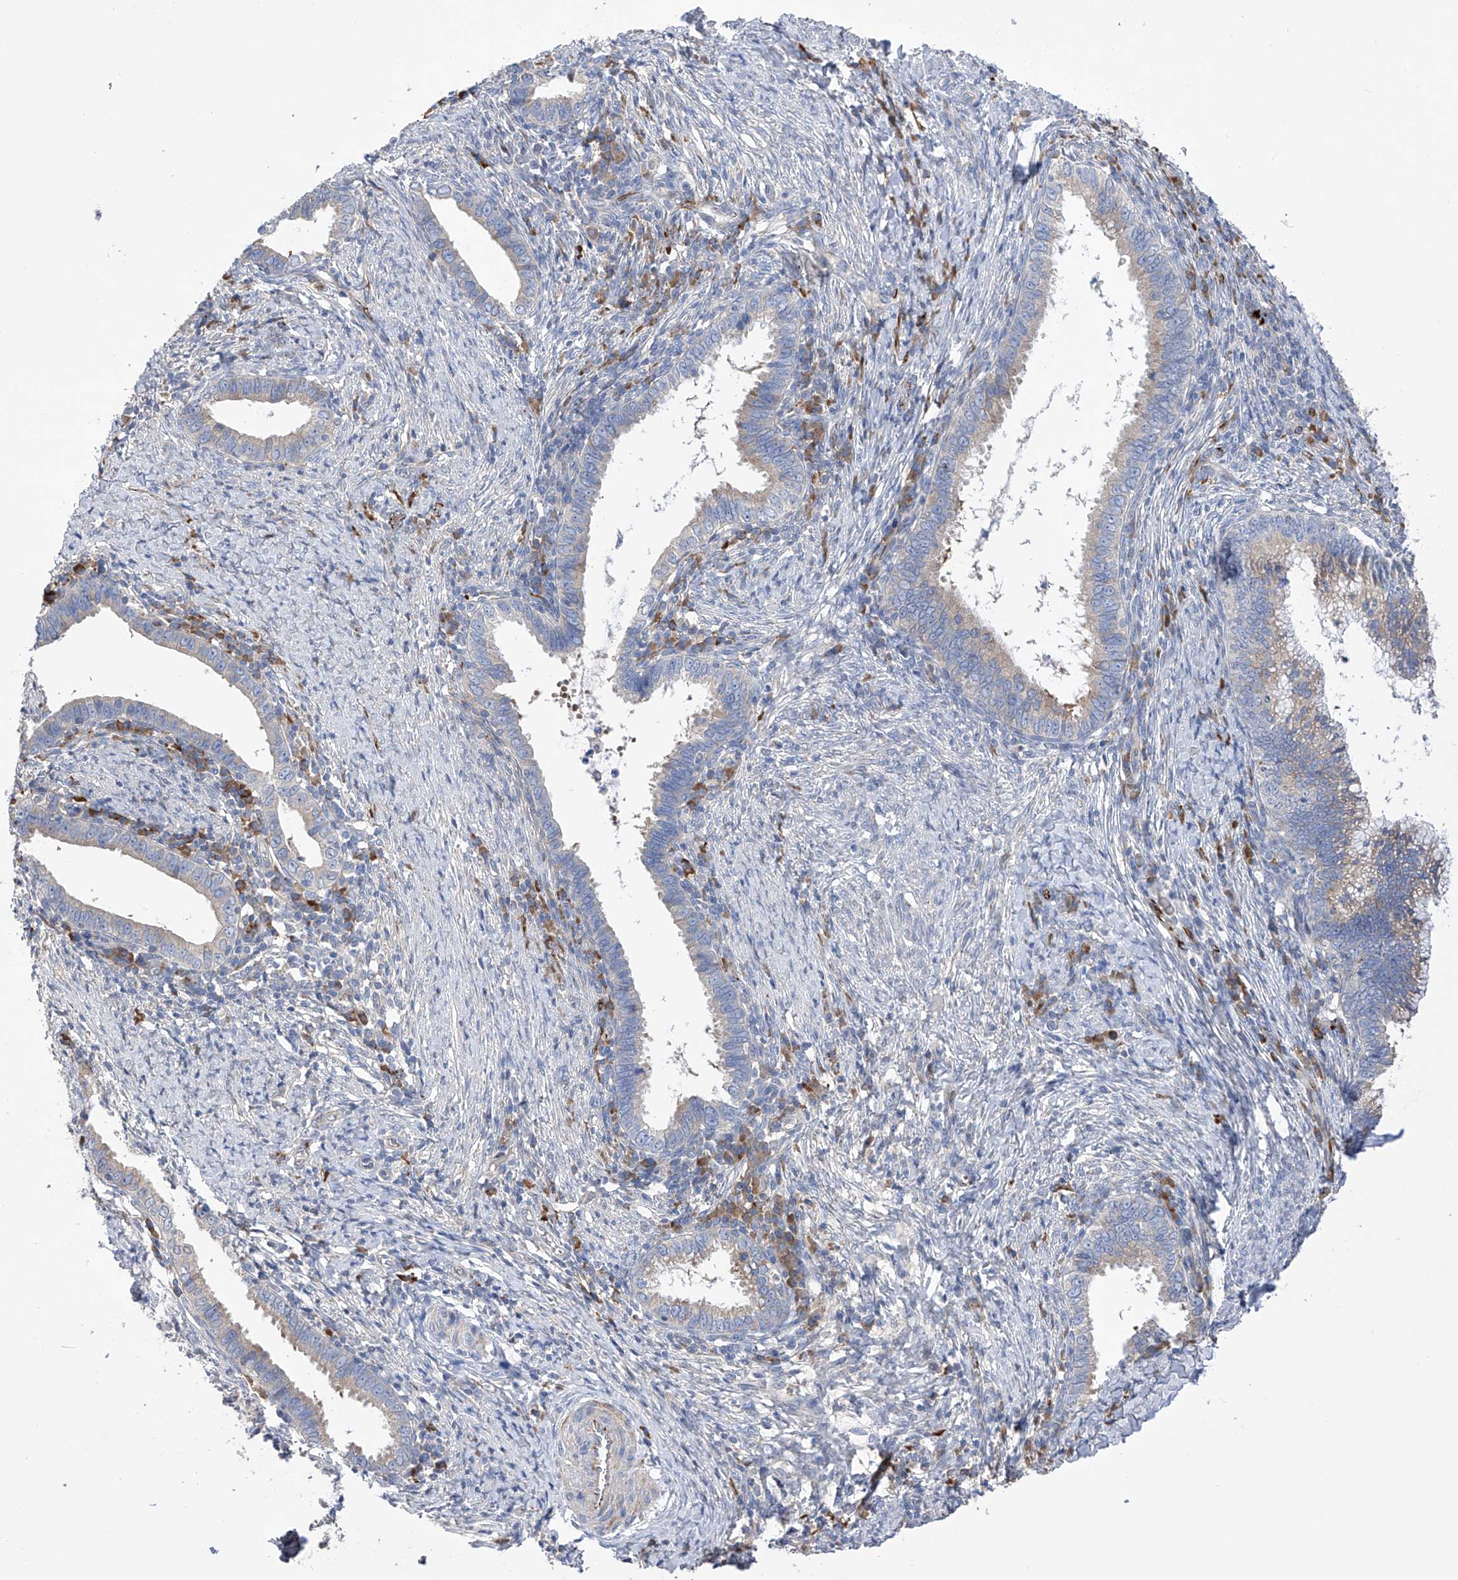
{"staining": {"intensity": "negative", "quantity": "none", "location": "none"}, "tissue": "cervical cancer", "cell_type": "Tumor cells", "image_type": "cancer", "snomed": [{"axis": "morphology", "description": "Adenocarcinoma, NOS"}, {"axis": "topography", "description": "Cervix"}], "caption": "Immunohistochemistry (IHC) histopathology image of neoplastic tissue: cervical cancer stained with DAB (3,3'-diaminobenzidine) displays no significant protein staining in tumor cells. (Stains: DAB (3,3'-diaminobenzidine) immunohistochemistry with hematoxylin counter stain, Microscopy: brightfield microscopy at high magnification).", "gene": "NFATC4", "patient": {"sex": "female", "age": 36}}